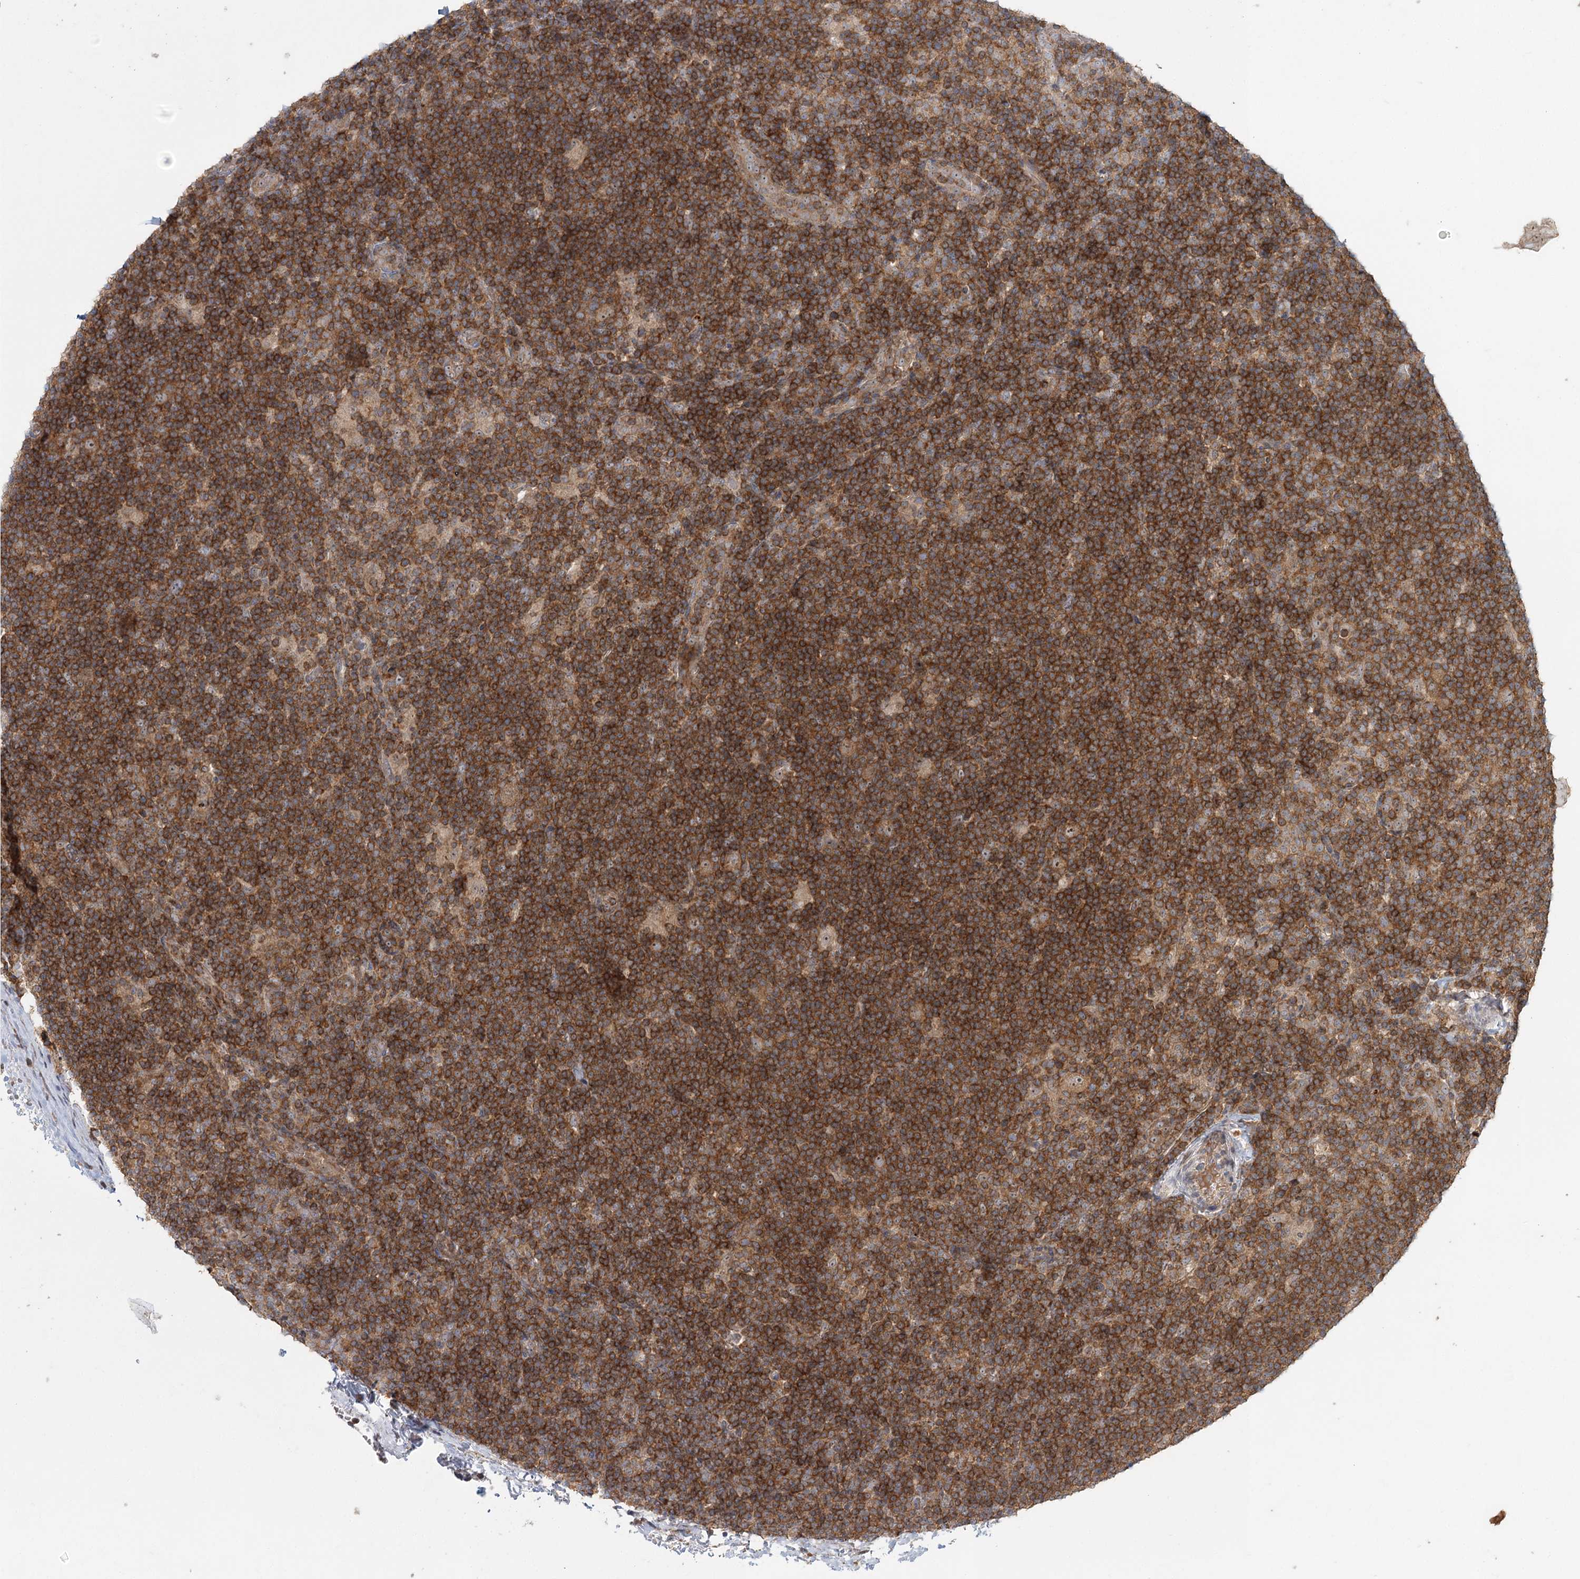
{"staining": {"intensity": "moderate", "quantity": ">75%", "location": "cytoplasmic/membranous,nuclear"}, "tissue": "lymphoma", "cell_type": "Tumor cells", "image_type": "cancer", "snomed": [{"axis": "morphology", "description": "Hodgkin's disease, NOS"}, {"axis": "topography", "description": "Lymph node"}], "caption": "Immunohistochemistry (DAB (3,3'-diaminobenzidine)) staining of human Hodgkin's disease shows moderate cytoplasmic/membranous and nuclear protein positivity in about >75% of tumor cells.", "gene": "RAPGEF6", "patient": {"sex": "female", "age": 57}}